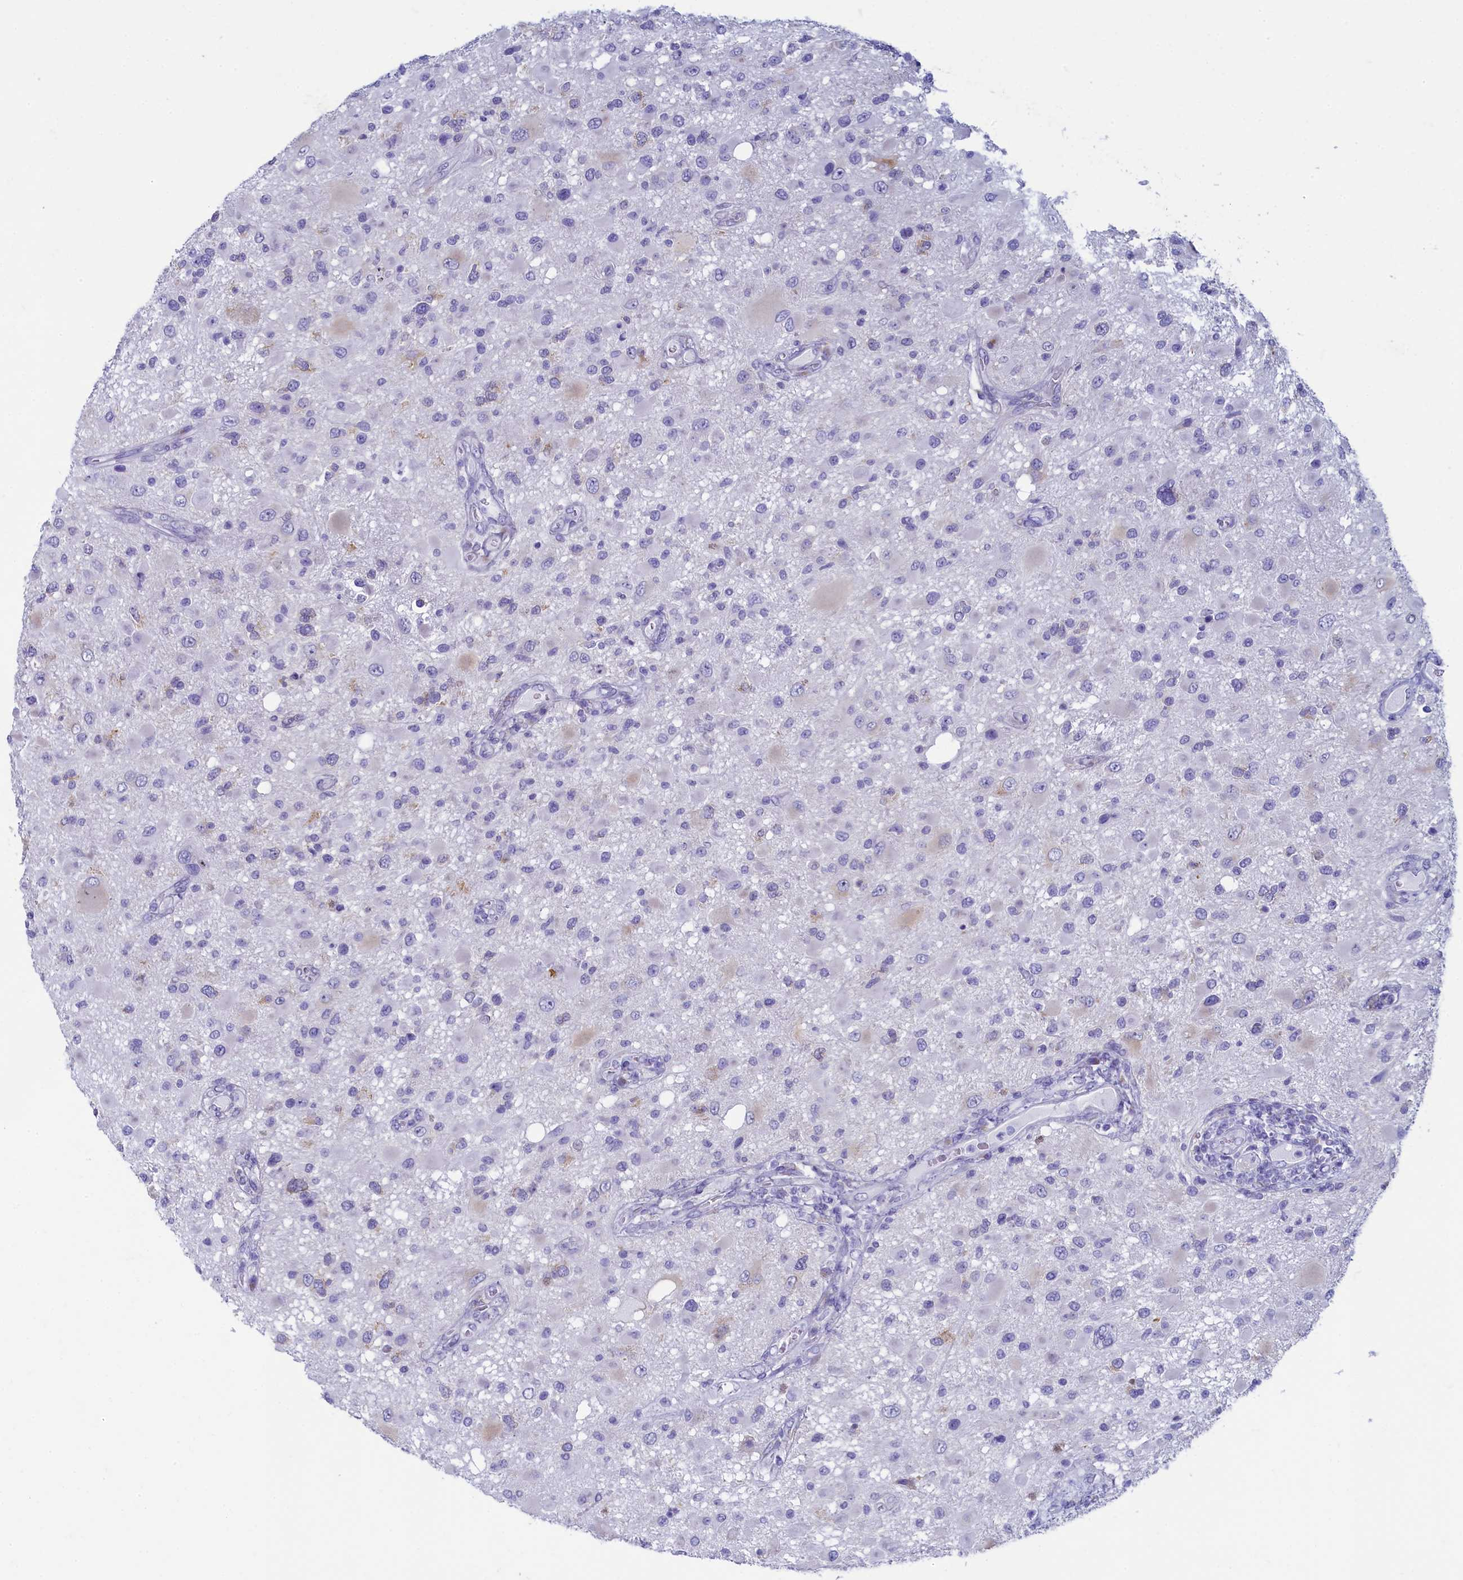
{"staining": {"intensity": "negative", "quantity": "none", "location": "none"}, "tissue": "glioma", "cell_type": "Tumor cells", "image_type": "cancer", "snomed": [{"axis": "morphology", "description": "Glioma, malignant, High grade"}, {"axis": "topography", "description": "Brain"}], "caption": "The image shows no significant positivity in tumor cells of glioma.", "gene": "SKA3", "patient": {"sex": "male", "age": 53}}